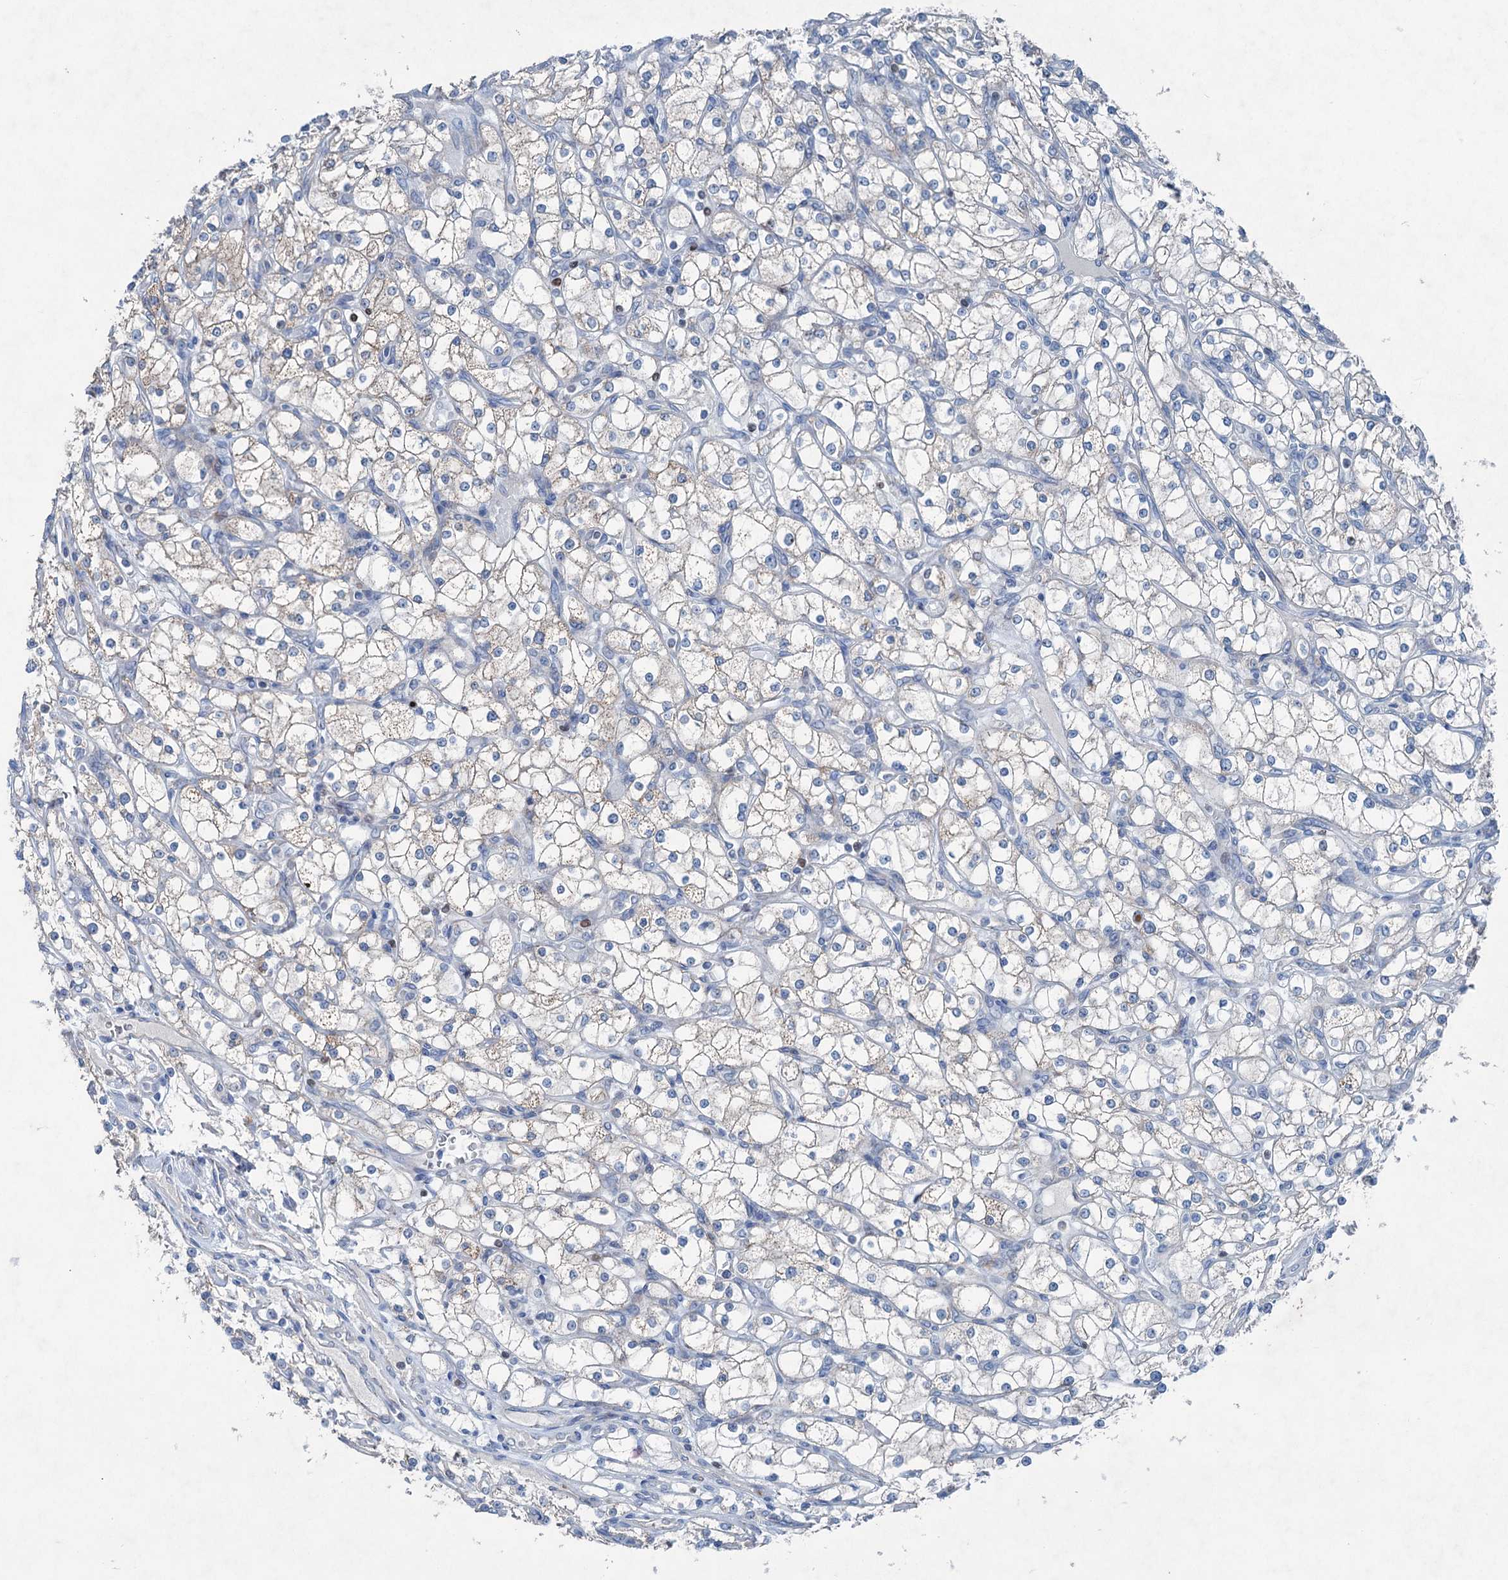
{"staining": {"intensity": "weak", "quantity": "<25%", "location": "cytoplasmic/membranous"}, "tissue": "renal cancer", "cell_type": "Tumor cells", "image_type": "cancer", "snomed": [{"axis": "morphology", "description": "Adenocarcinoma, NOS"}, {"axis": "topography", "description": "Kidney"}], "caption": "Immunohistochemistry (IHC) of human renal adenocarcinoma displays no expression in tumor cells.", "gene": "ELP4", "patient": {"sex": "male", "age": 80}}